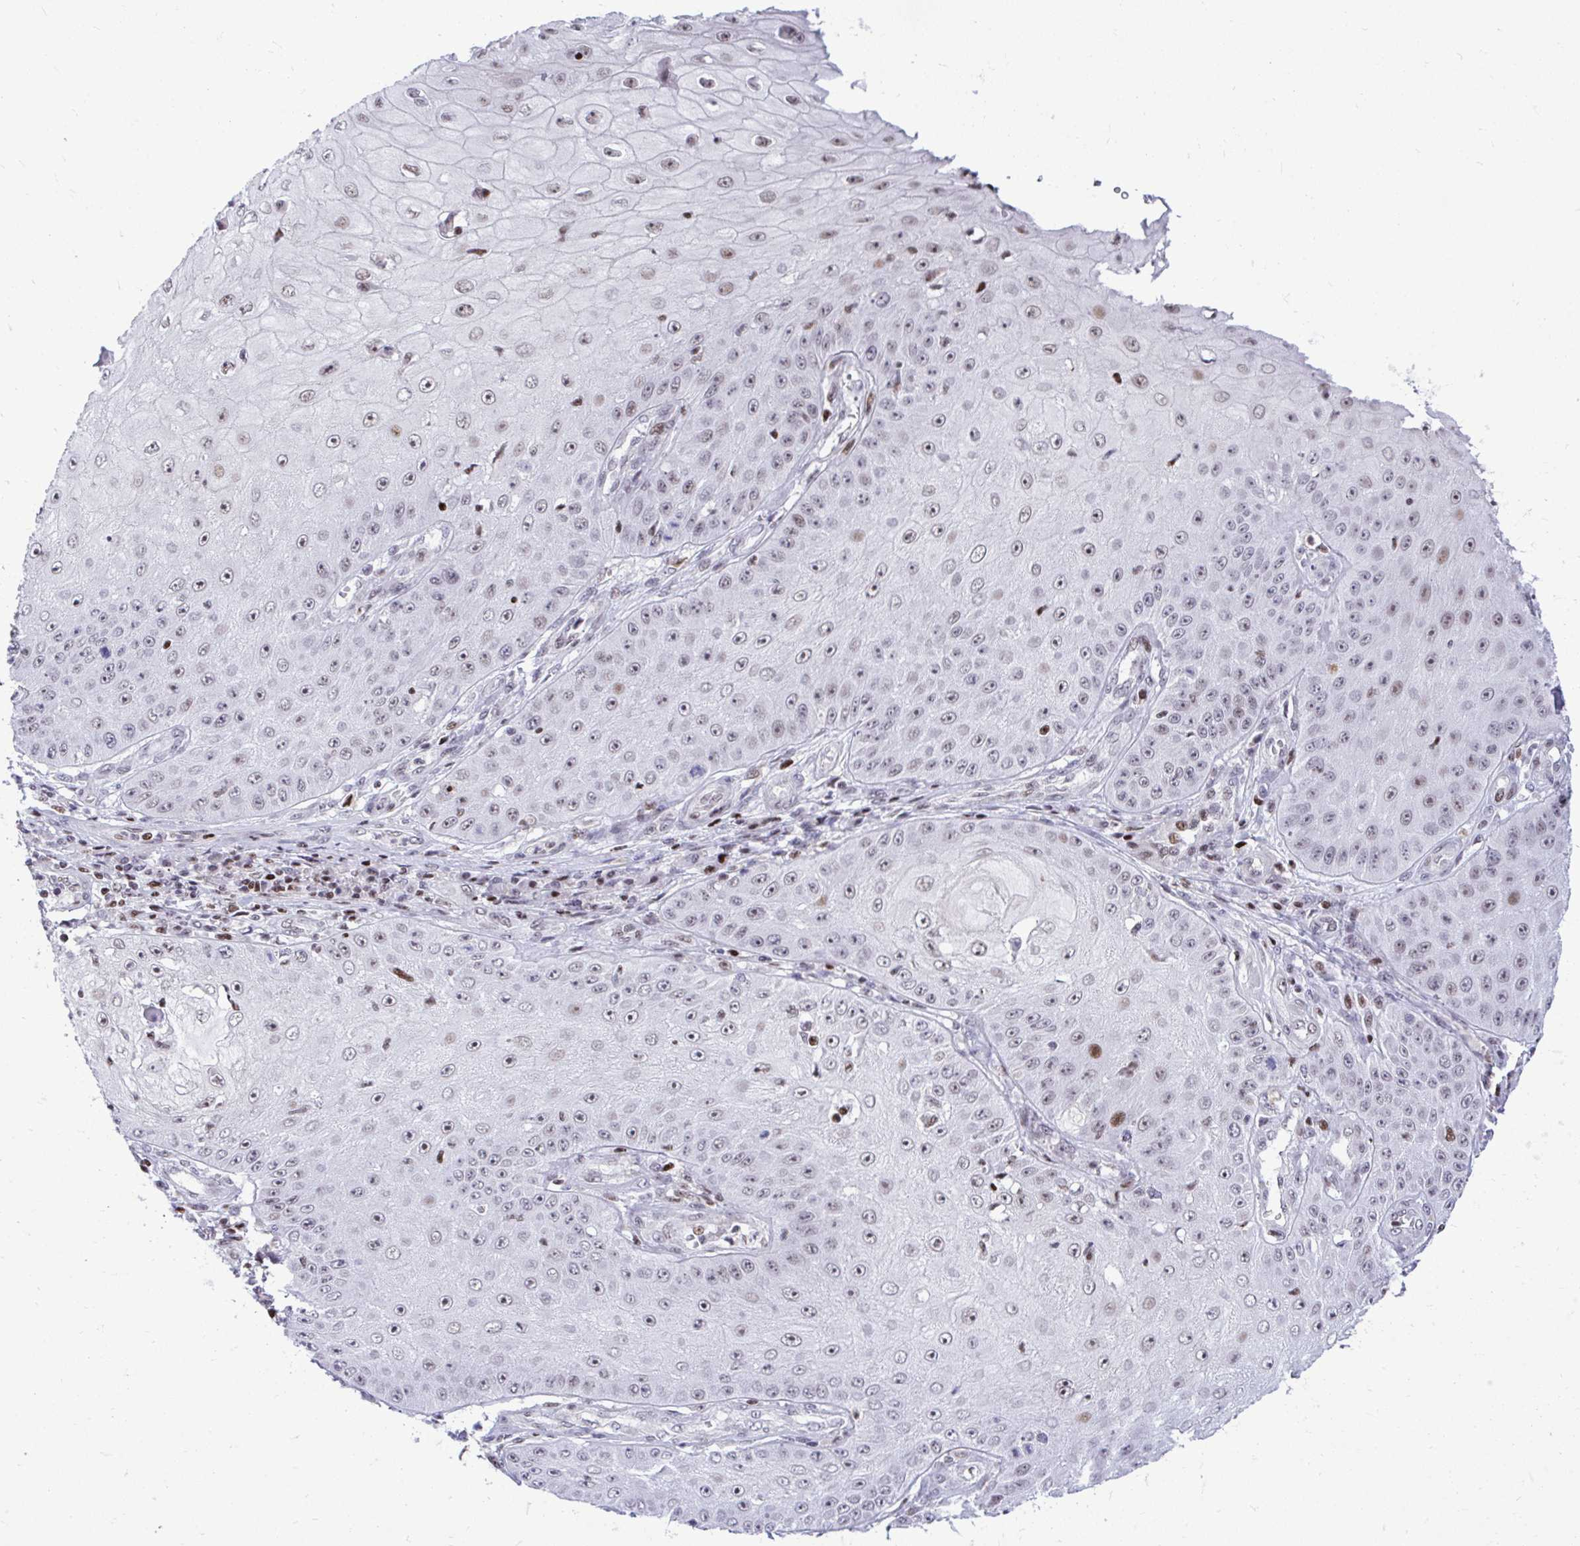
{"staining": {"intensity": "moderate", "quantity": "<25%", "location": "nuclear"}, "tissue": "skin cancer", "cell_type": "Tumor cells", "image_type": "cancer", "snomed": [{"axis": "morphology", "description": "Squamous cell carcinoma, NOS"}, {"axis": "topography", "description": "Skin"}], "caption": "The image reveals immunohistochemical staining of skin squamous cell carcinoma. There is moderate nuclear expression is appreciated in approximately <25% of tumor cells. (Brightfield microscopy of DAB IHC at high magnification).", "gene": "C14orf39", "patient": {"sex": "male", "age": 70}}